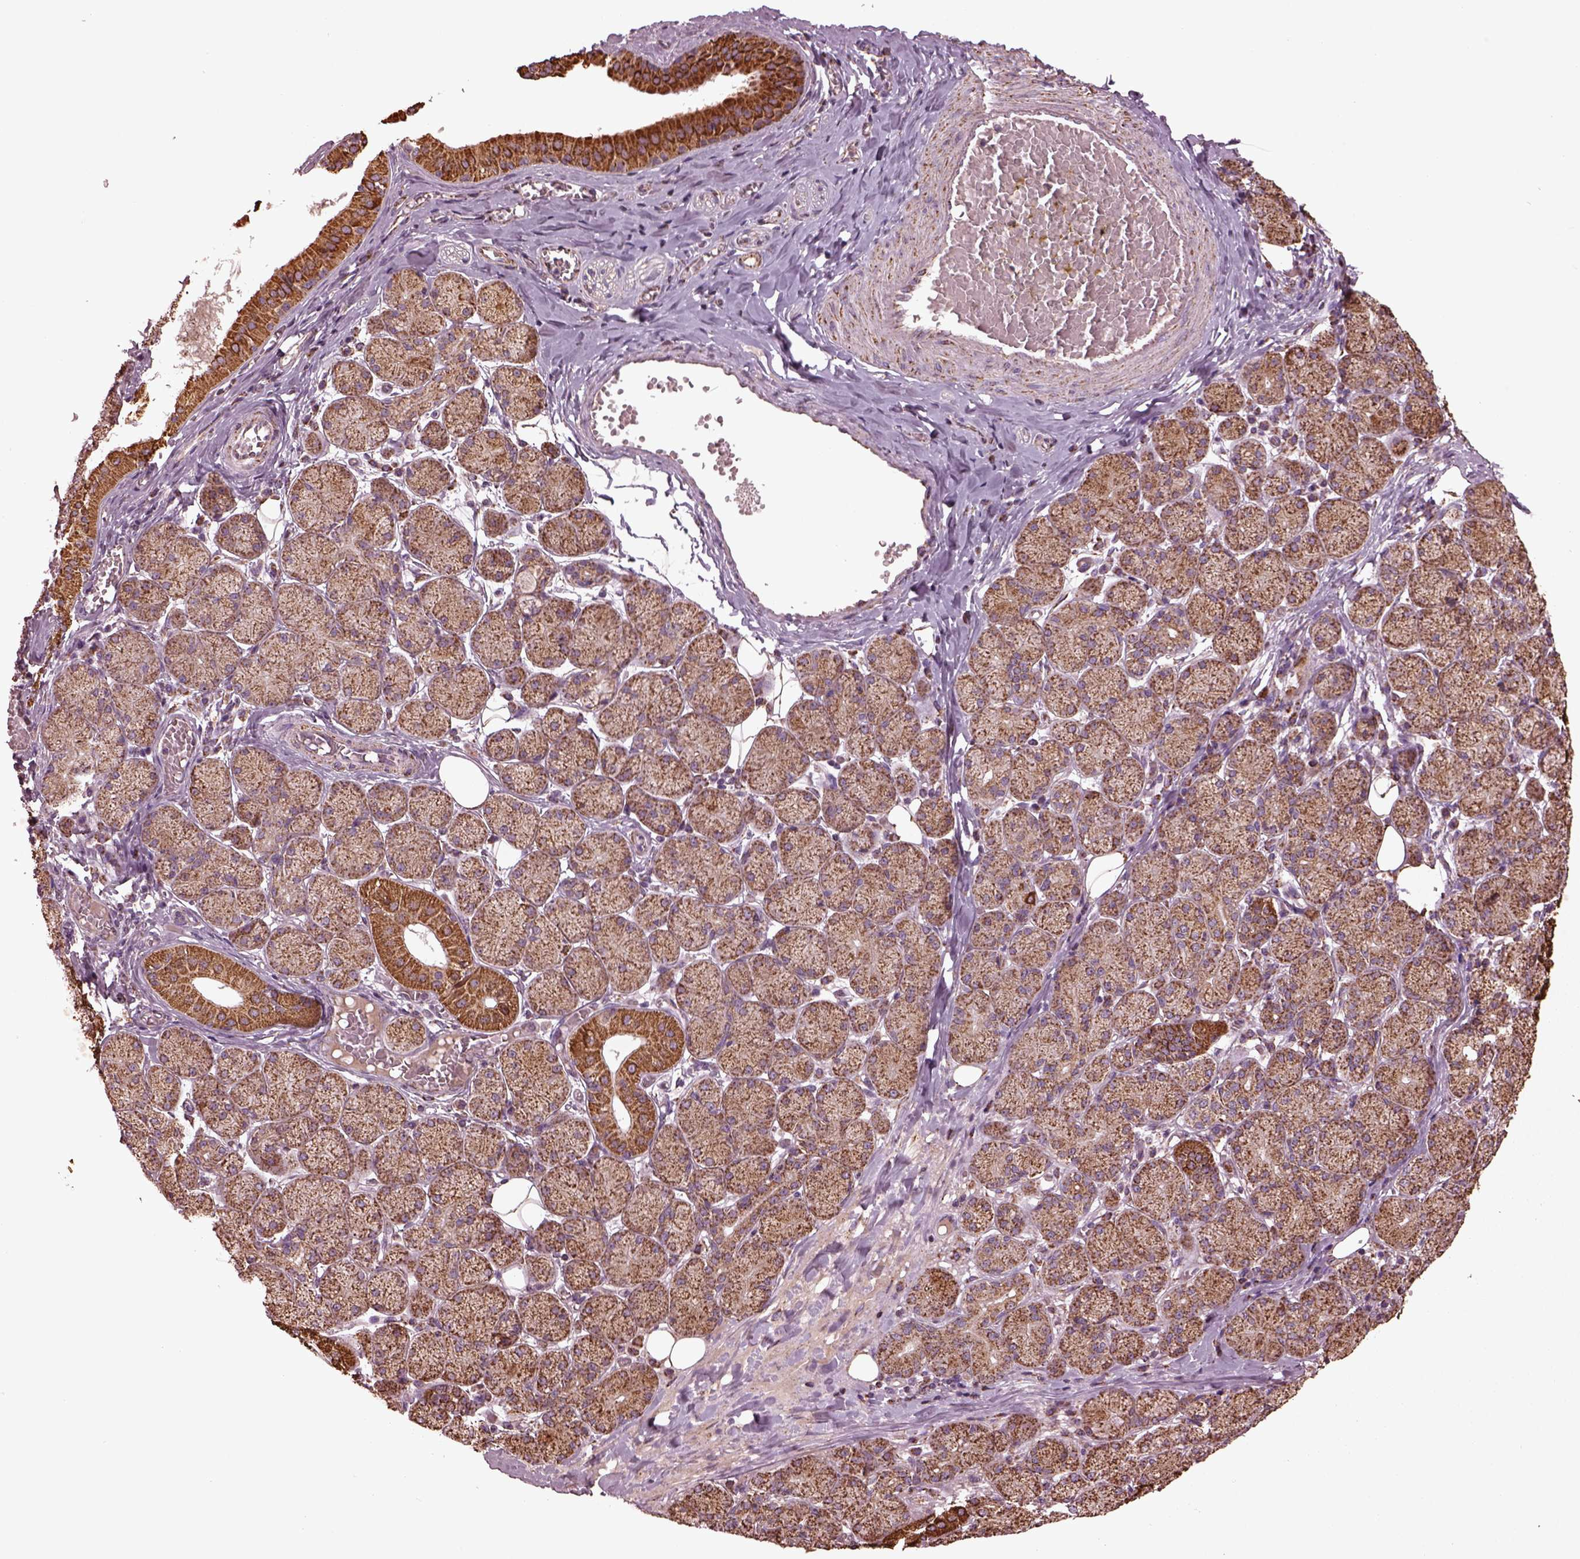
{"staining": {"intensity": "moderate", "quantity": ">75%", "location": "cytoplasmic/membranous"}, "tissue": "salivary gland", "cell_type": "Glandular cells", "image_type": "normal", "snomed": [{"axis": "morphology", "description": "Normal tissue, NOS"}, {"axis": "topography", "description": "Salivary gland"}, {"axis": "topography", "description": "Peripheral nerve tissue"}], "caption": "Protein expression by immunohistochemistry shows moderate cytoplasmic/membranous positivity in approximately >75% of glandular cells in unremarkable salivary gland.", "gene": "TMEM254", "patient": {"sex": "female", "age": 24}}